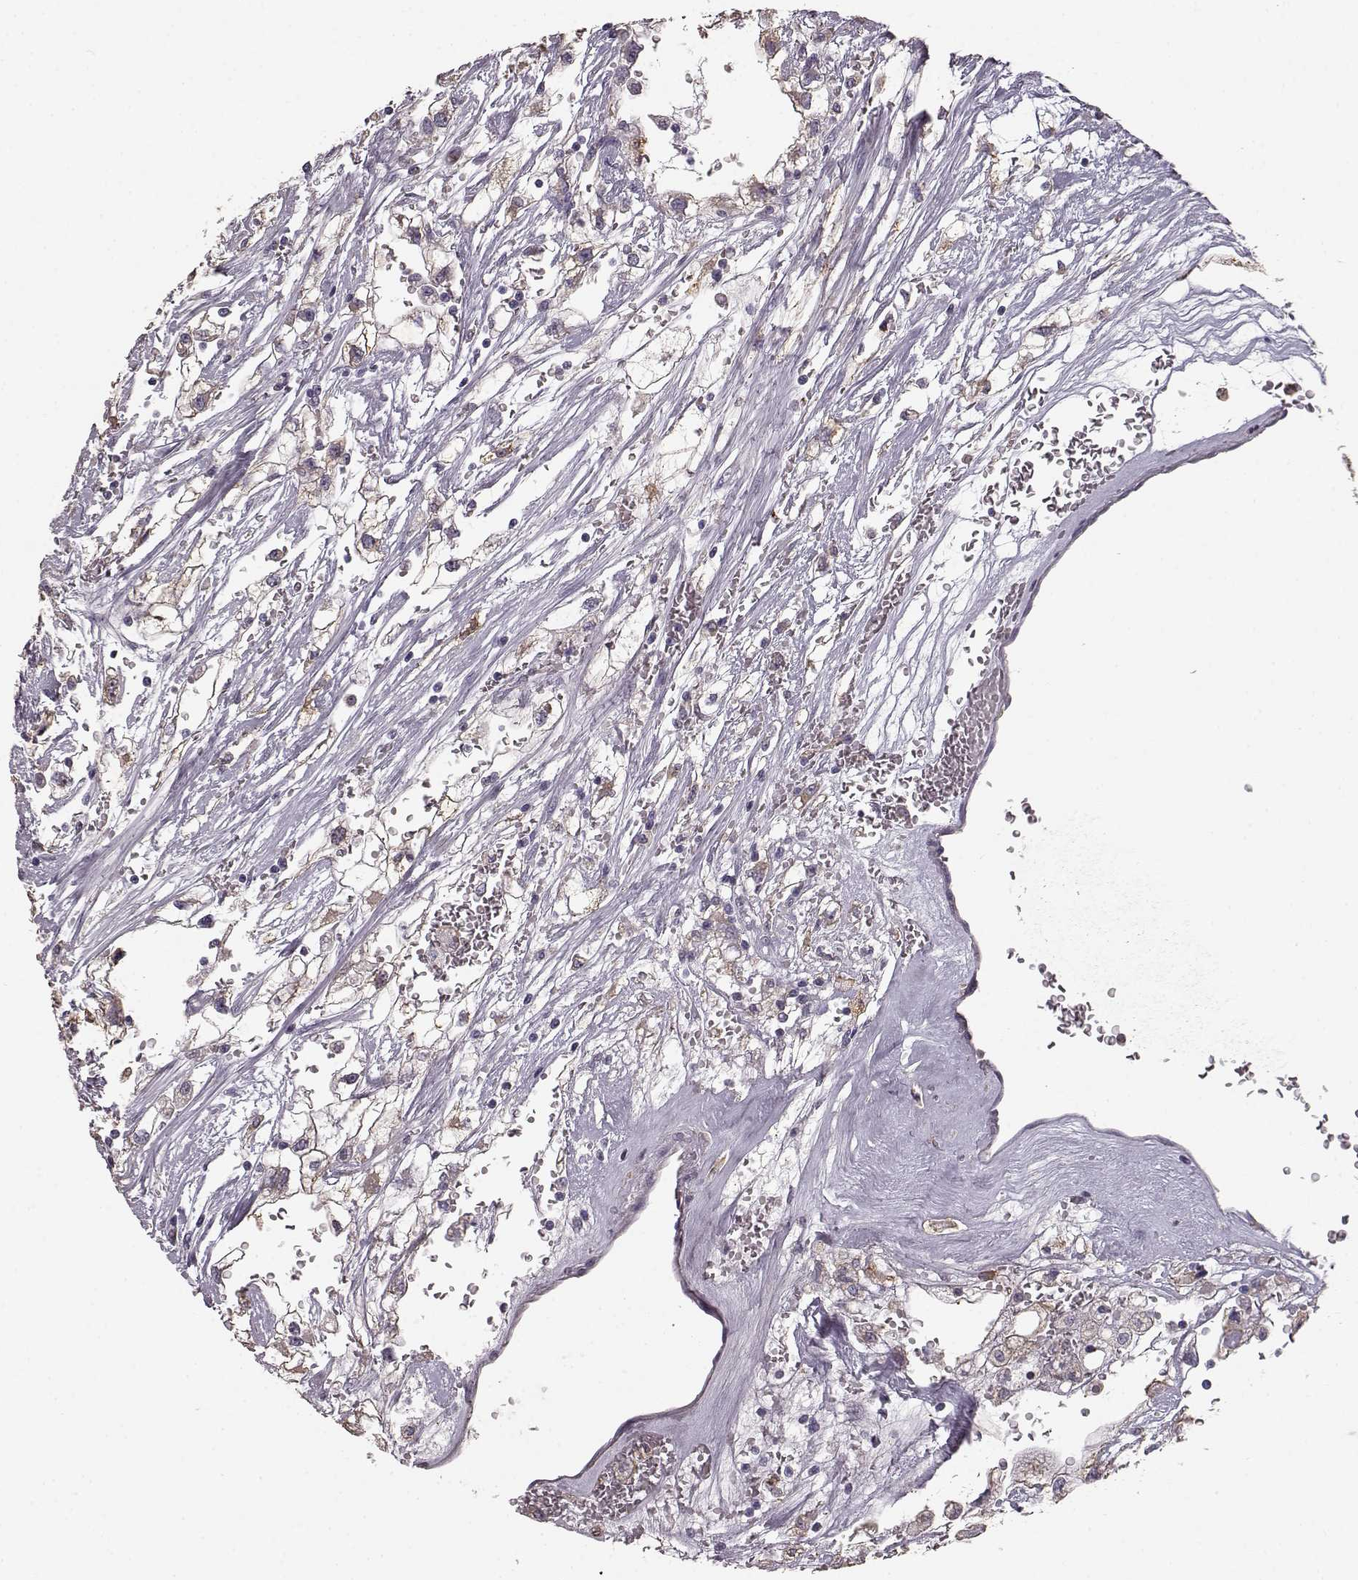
{"staining": {"intensity": "negative", "quantity": "none", "location": "none"}, "tissue": "renal cancer", "cell_type": "Tumor cells", "image_type": "cancer", "snomed": [{"axis": "morphology", "description": "Adenocarcinoma, NOS"}, {"axis": "topography", "description": "Kidney"}], "caption": "High magnification brightfield microscopy of renal cancer (adenocarcinoma) stained with DAB (3,3'-diaminobenzidine) (brown) and counterstained with hematoxylin (blue): tumor cells show no significant expression.", "gene": "GABRG3", "patient": {"sex": "male", "age": 59}}